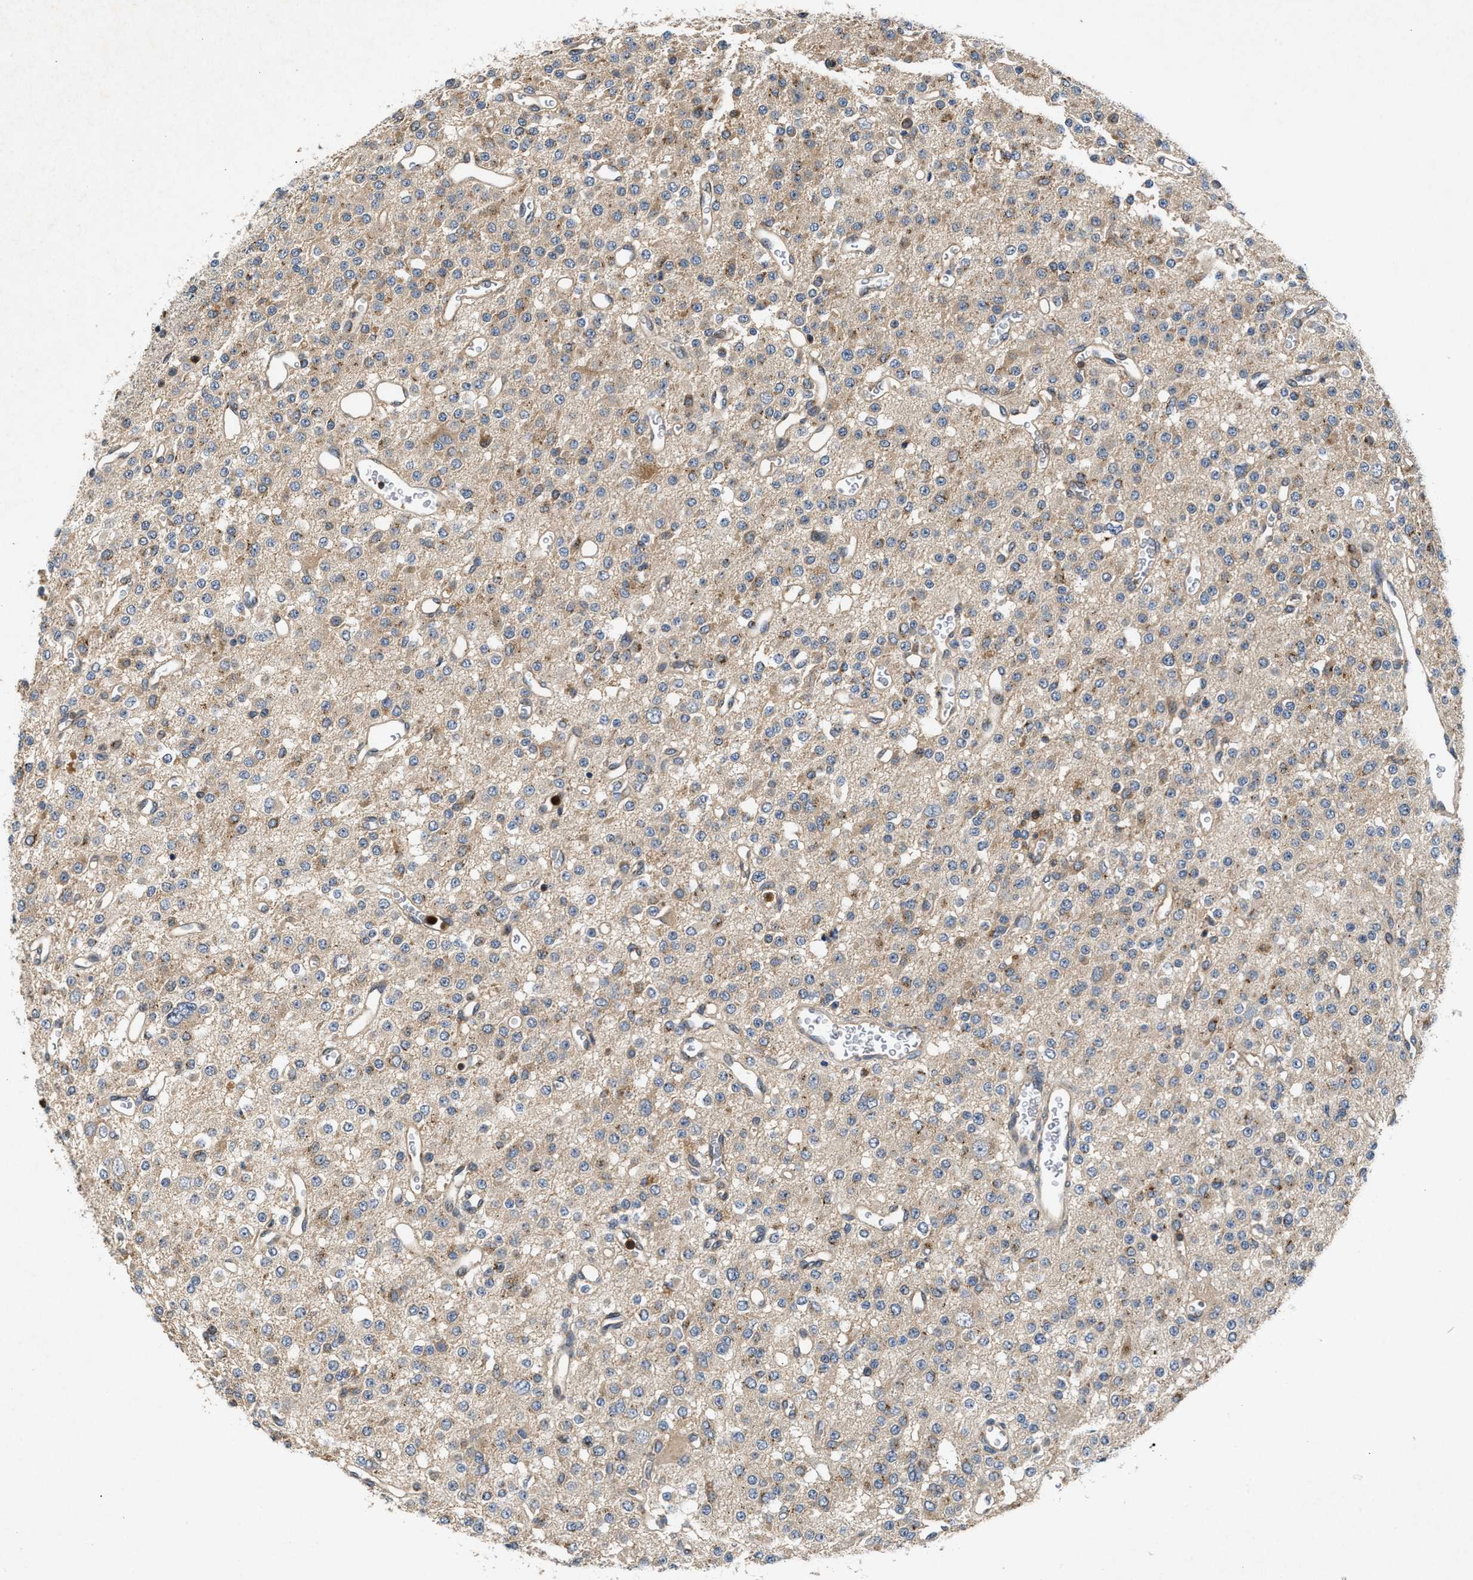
{"staining": {"intensity": "weak", "quantity": "<25%", "location": "cytoplasmic/membranous"}, "tissue": "glioma", "cell_type": "Tumor cells", "image_type": "cancer", "snomed": [{"axis": "morphology", "description": "Glioma, malignant, Low grade"}, {"axis": "topography", "description": "Brain"}], "caption": "IHC of human glioma exhibits no positivity in tumor cells. The staining was performed using DAB (3,3'-diaminobenzidine) to visualize the protein expression in brown, while the nuclei were stained in blue with hematoxylin (Magnification: 20x).", "gene": "CHUK", "patient": {"sex": "male", "age": 38}}